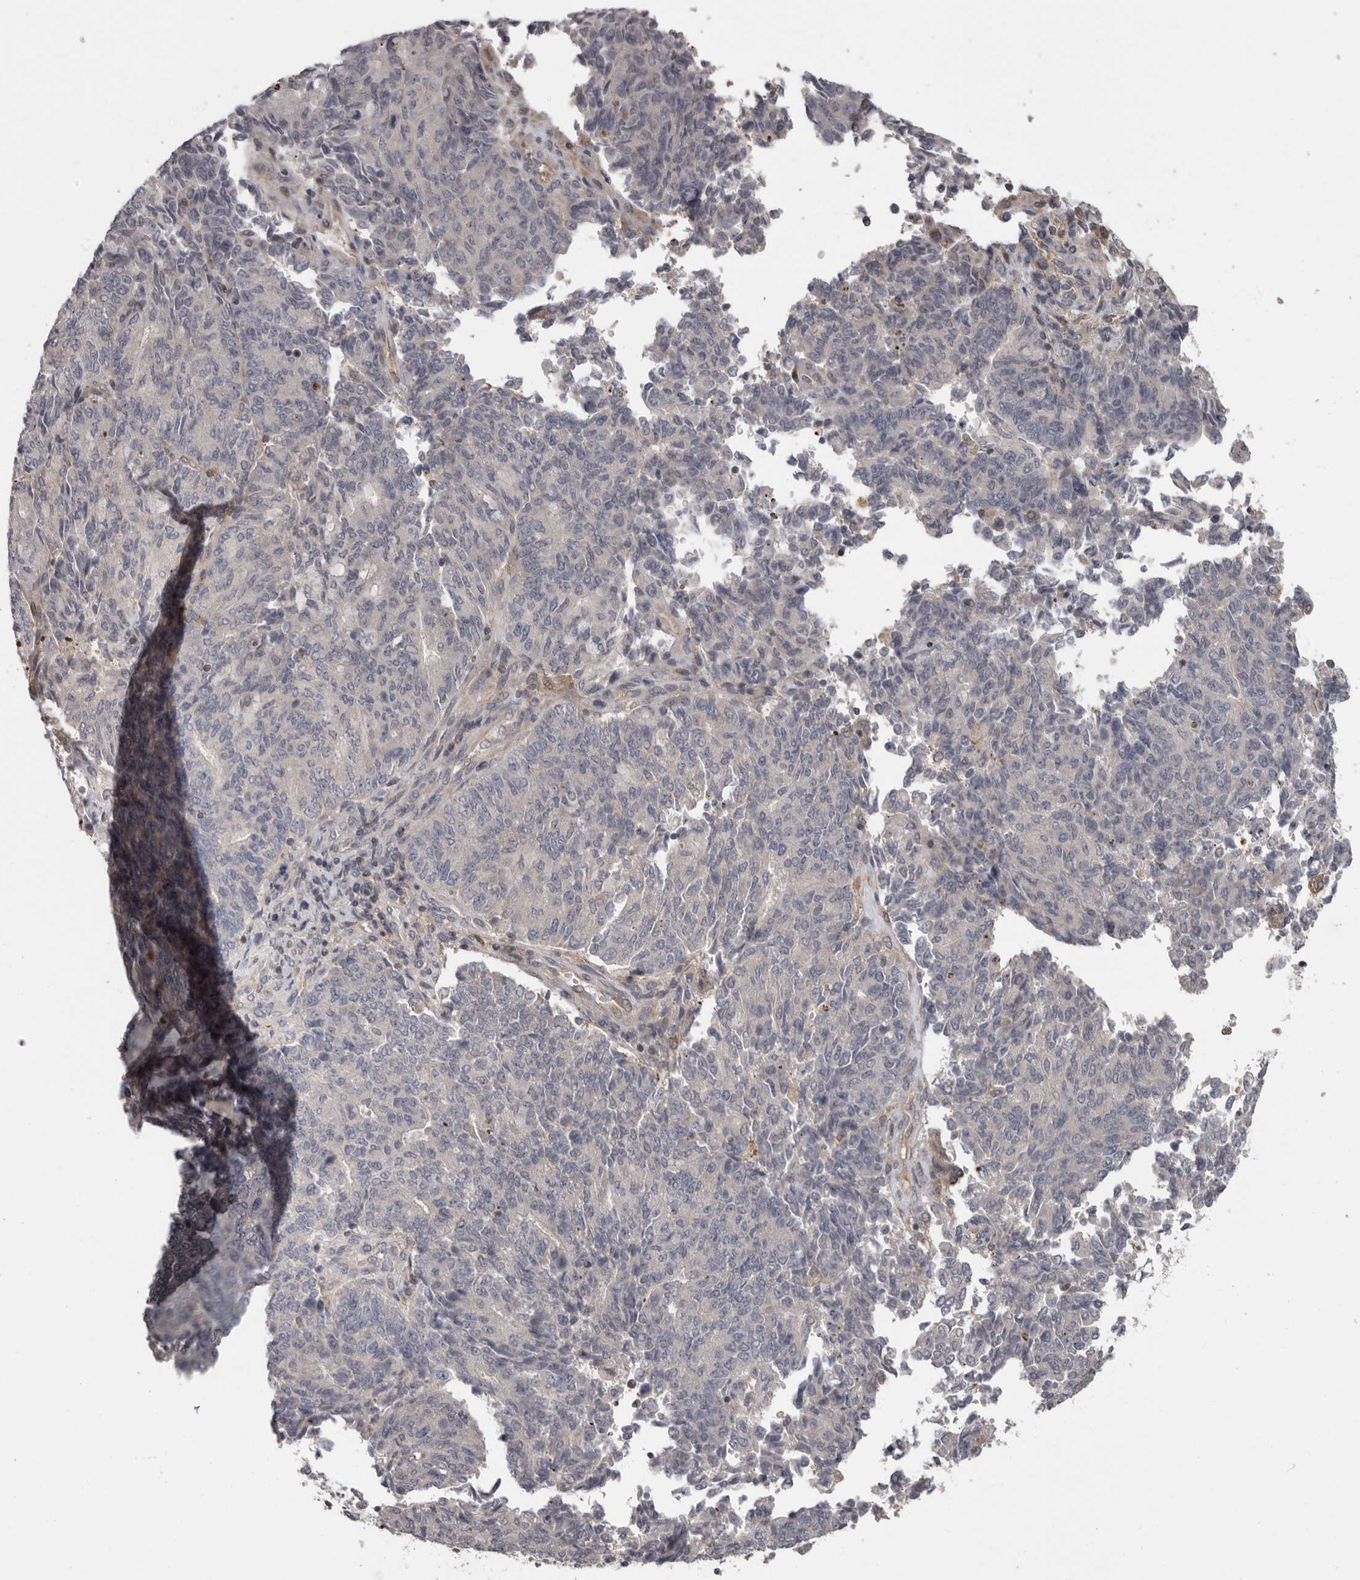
{"staining": {"intensity": "weak", "quantity": "25%-75%", "location": "cytoplasmic/membranous"}, "tissue": "endometrial cancer", "cell_type": "Tumor cells", "image_type": "cancer", "snomed": [{"axis": "morphology", "description": "Adenocarcinoma, NOS"}, {"axis": "topography", "description": "Endometrium"}], "caption": "Endometrial cancer (adenocarcinoma) stained for a protein (brown) demonstrates weak cytoplasmic/membranous positive staining in about 25%-75% of tumor cells.", "gene": "FGFR4", "patient": {"sex": "female", "age": 80}}